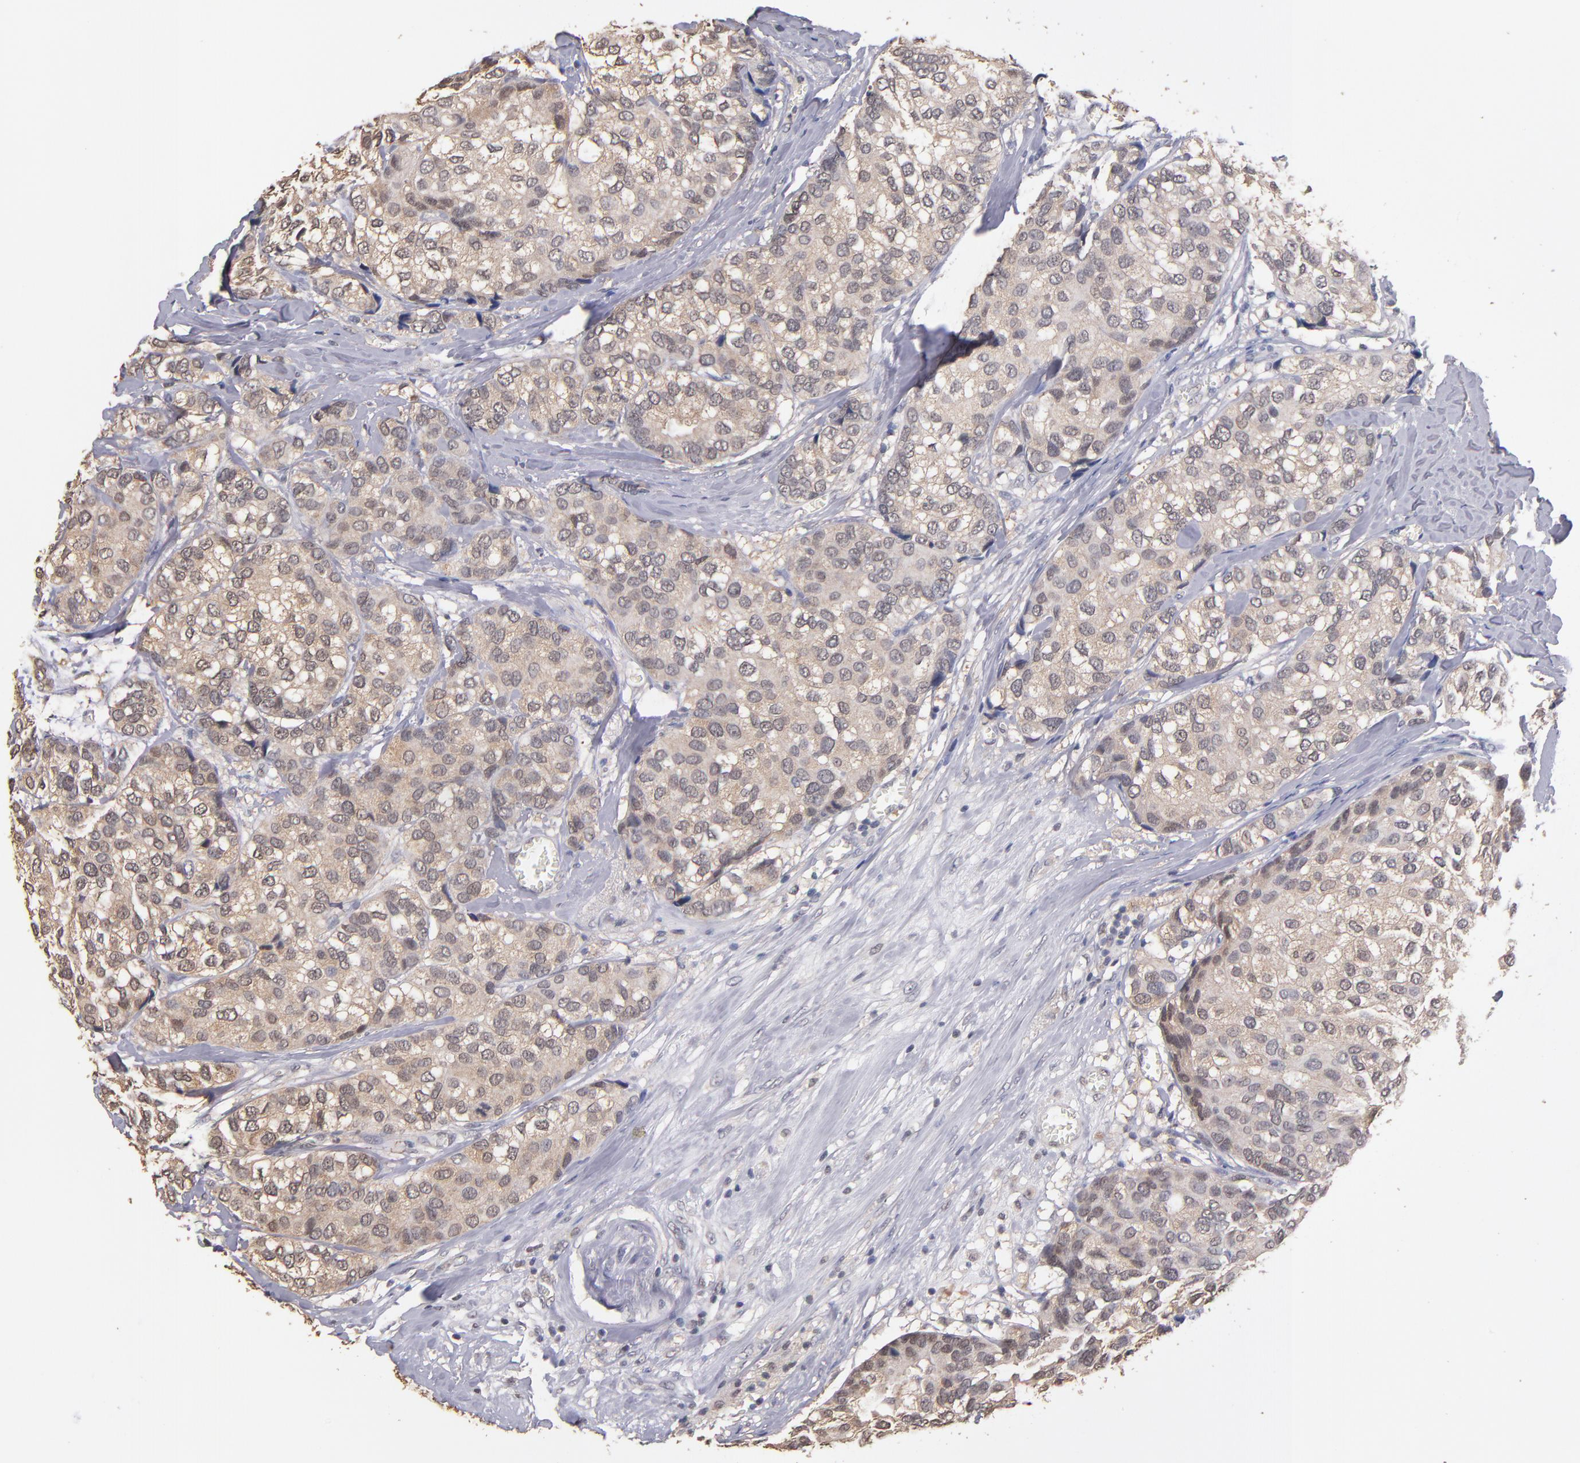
{"staining": {"intensity": "moderate", "quantity": "25%-75%", "location": "cytoplasmic/membranous"}, "tissue": "breast cancer", "cell_type": "Tumor cells", "image_type": "cancer", "snomed": [{"axis": "morphology", "description": "Duct carcinoma"}, {"axis": "topography", "description": "Breast"}], "caption": "Infiltrating ductal carcinoma (breast) stained with DAB (3,3'-diaminobenzidine) IHC shows medium levels of moderate cytoplasmic/membranous positivity in approximately 25%-75% of tumor cells.", "gene": "PSMD10", "patient": {"sex": "female", "age": 68}}